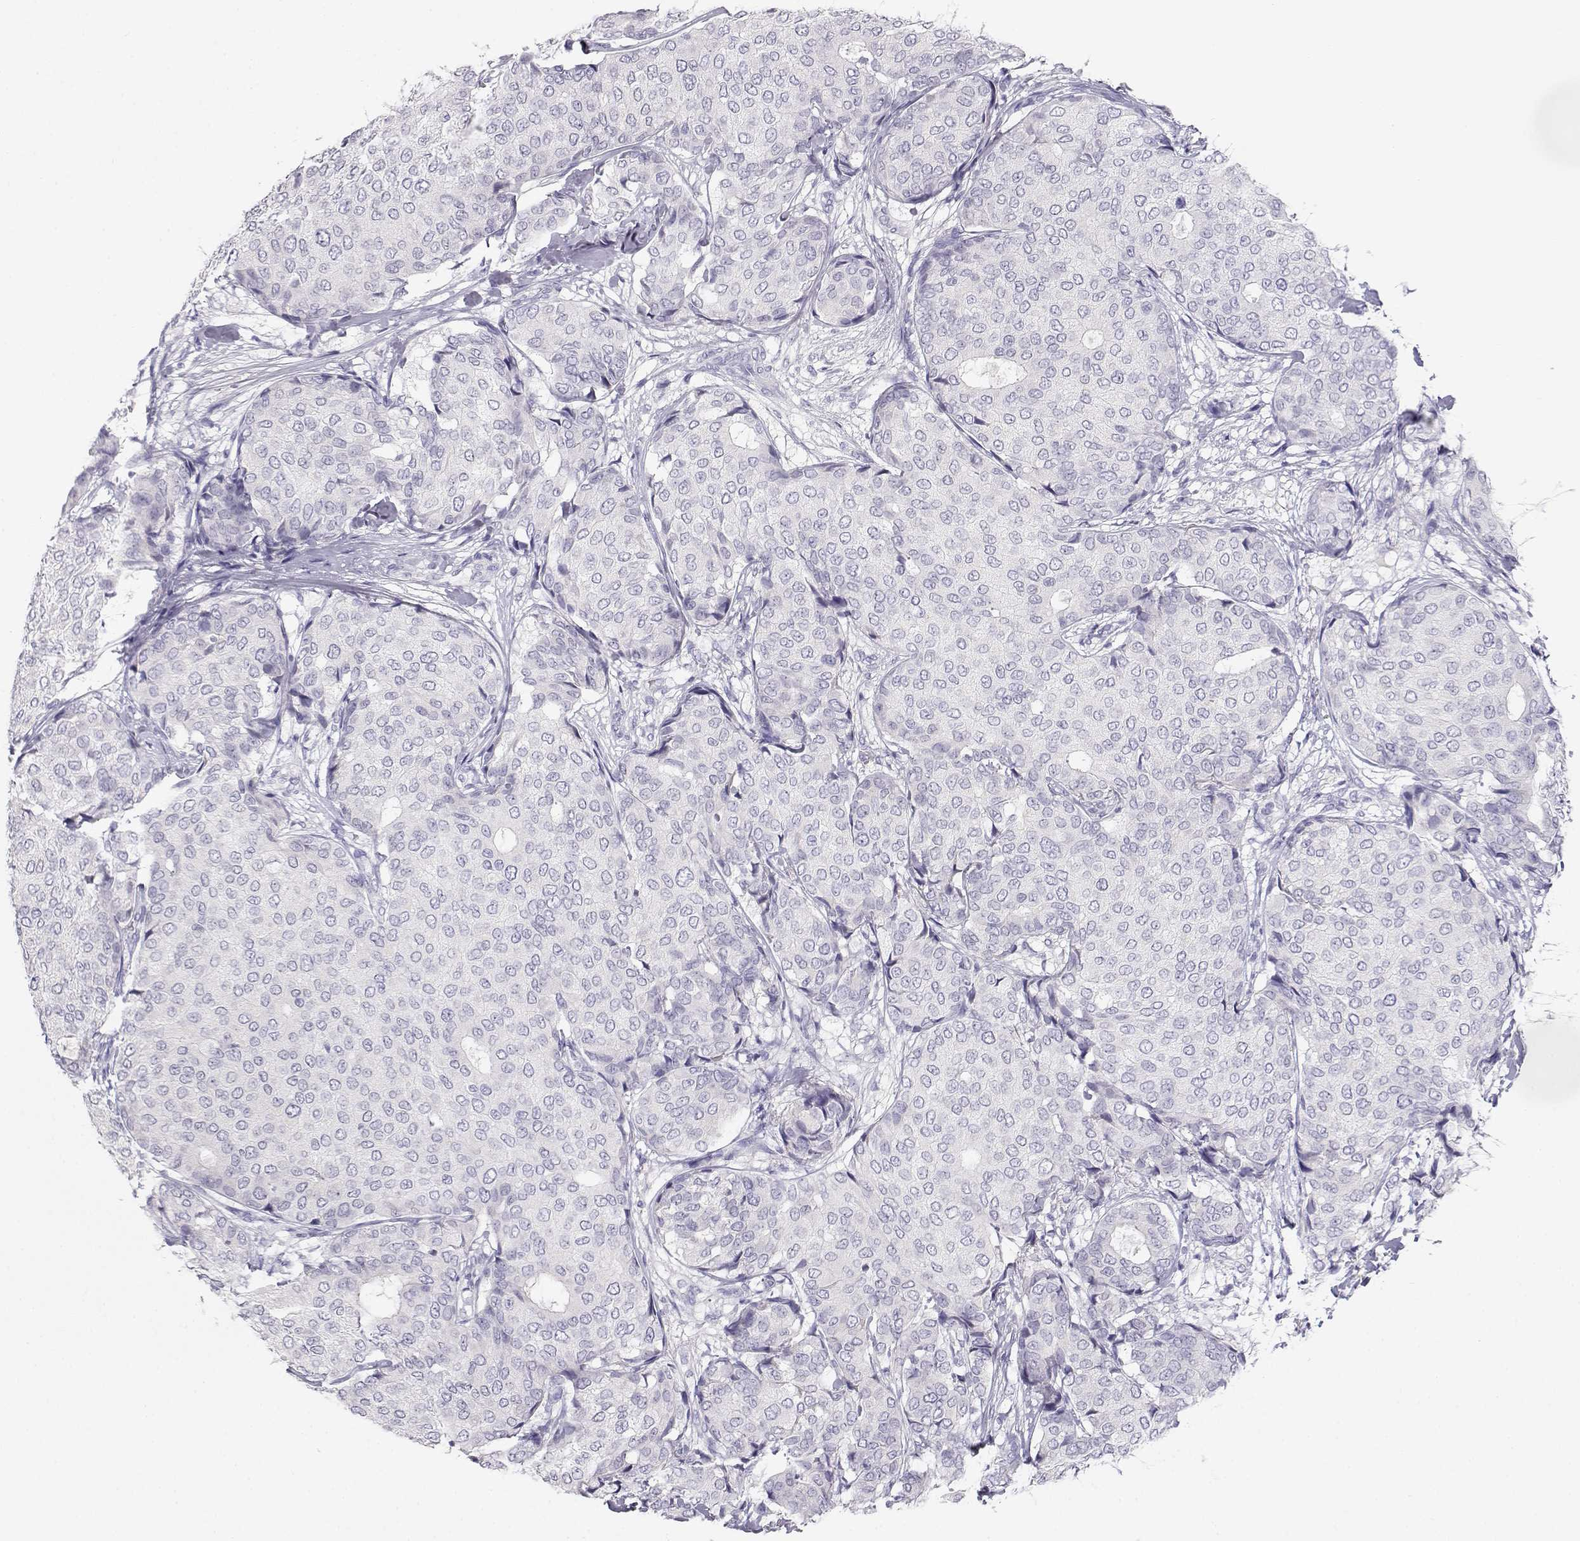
{"staining": {"intensity": "negative", "quantity": "none", "location": "none"}, "tissue": "breast cancer", "cell_type": "Tumor cells", "image_type": "cancer", "snomed": [{"axis": "morphology", "description": "Duct carcinoma"}, {"axis": "topography", "description": "Breast"}], "caption": "Immunohistochemistry (IHC) image of neoplastic tissue: human breast cancer stained with DAB (3,3'-diaminobenzidine) demonstrates no significant protein expression in tumor cells.", "gene": "GPR174", "patient": {"sex": "female", "age": 75}}